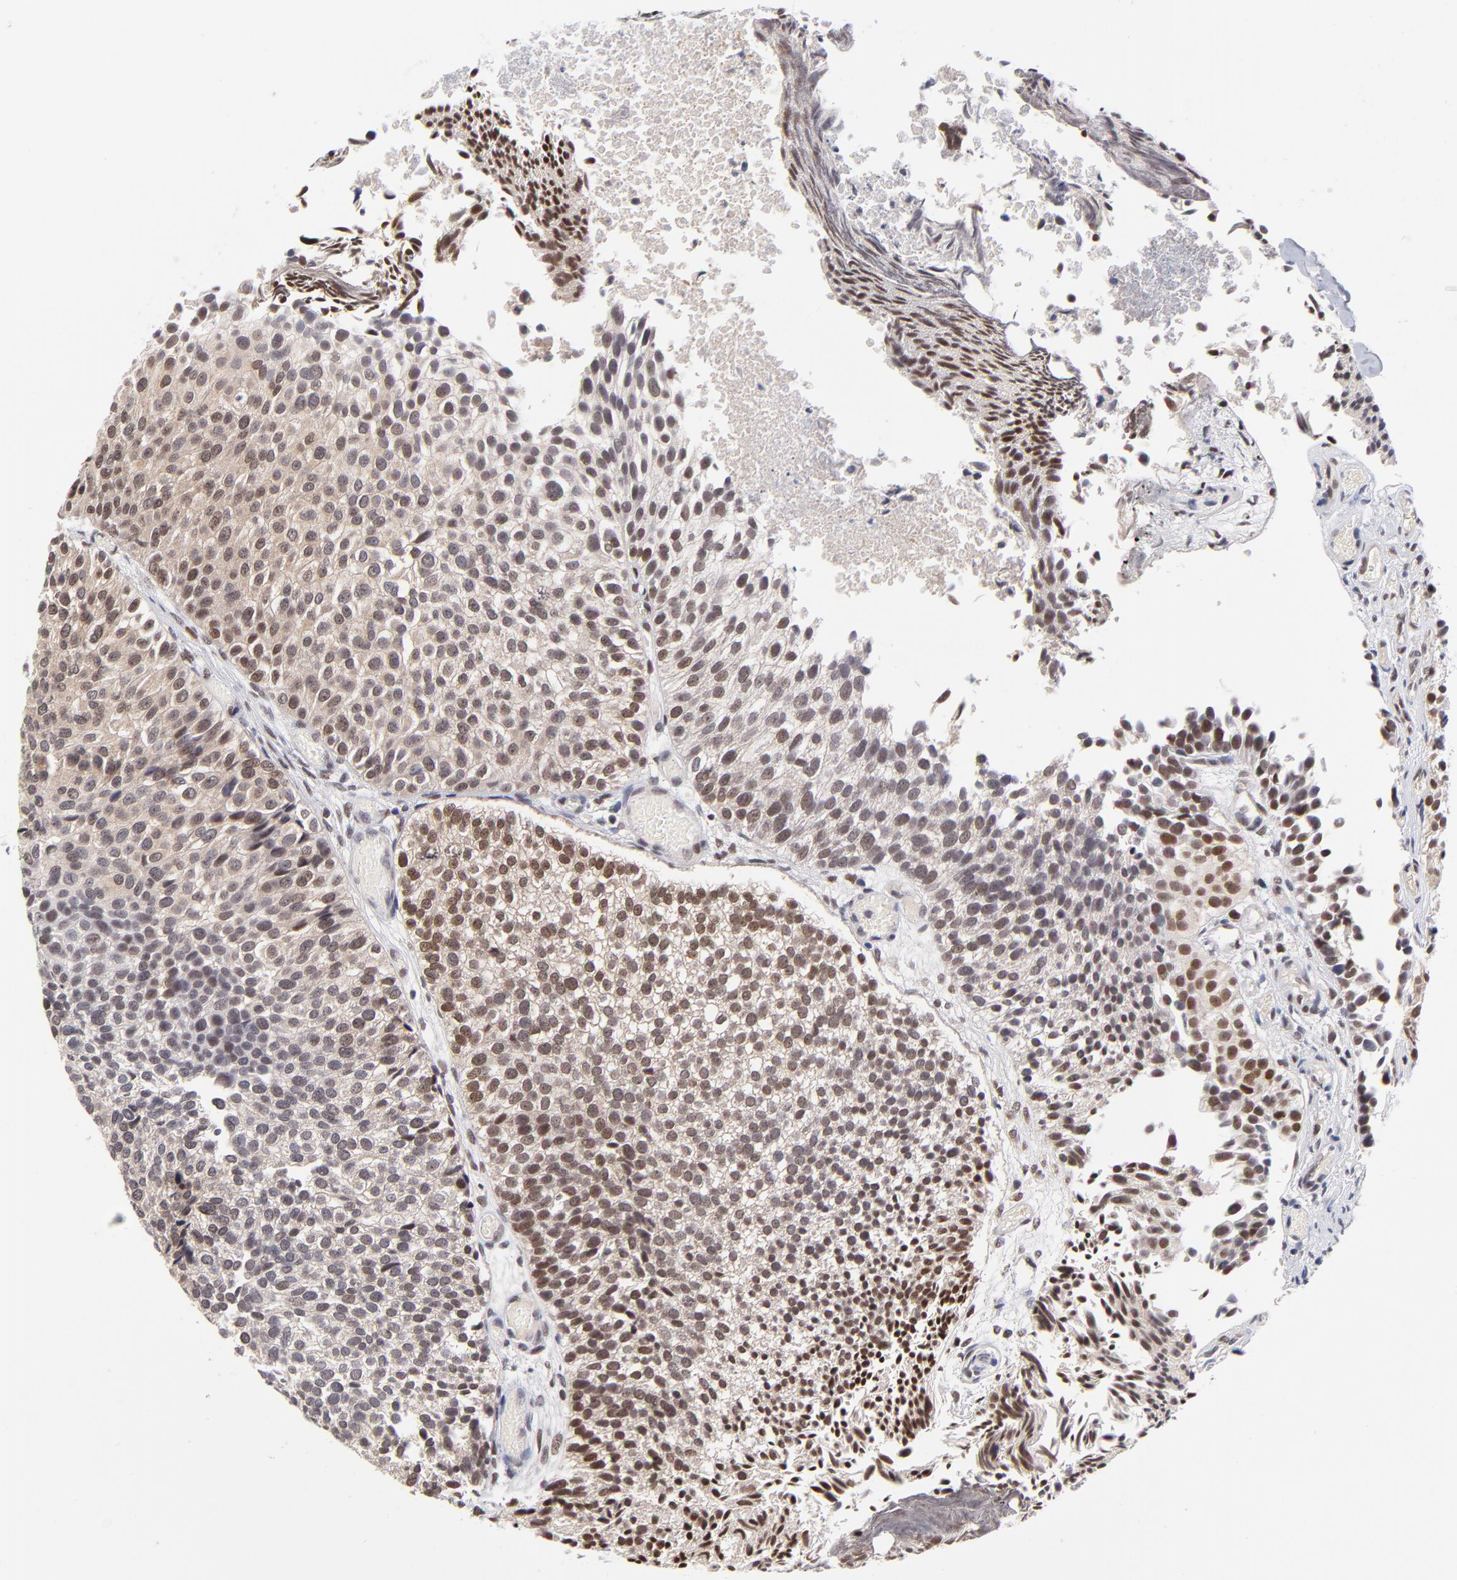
{"staining": {"intensity": "moderate", "quantity": ">75%", "location": "nuclear"}, "tissue": "urothelial cancer", "cell_type": "Tumor cells", "image_type": "cancer", "snomed": [{"axis": "morphology", "description": "Urothelial carcinoma, Low grade"}, {"axis": "topography", "description": "Urinary bladder"}], "caption": "Urothelial cancer stained with a brown dye reveals moderate nuclear positive staining in approximately >75% of tumor cells.", "gene": "UBE2E3", "patient": {"sex": "male", "age": 84}}